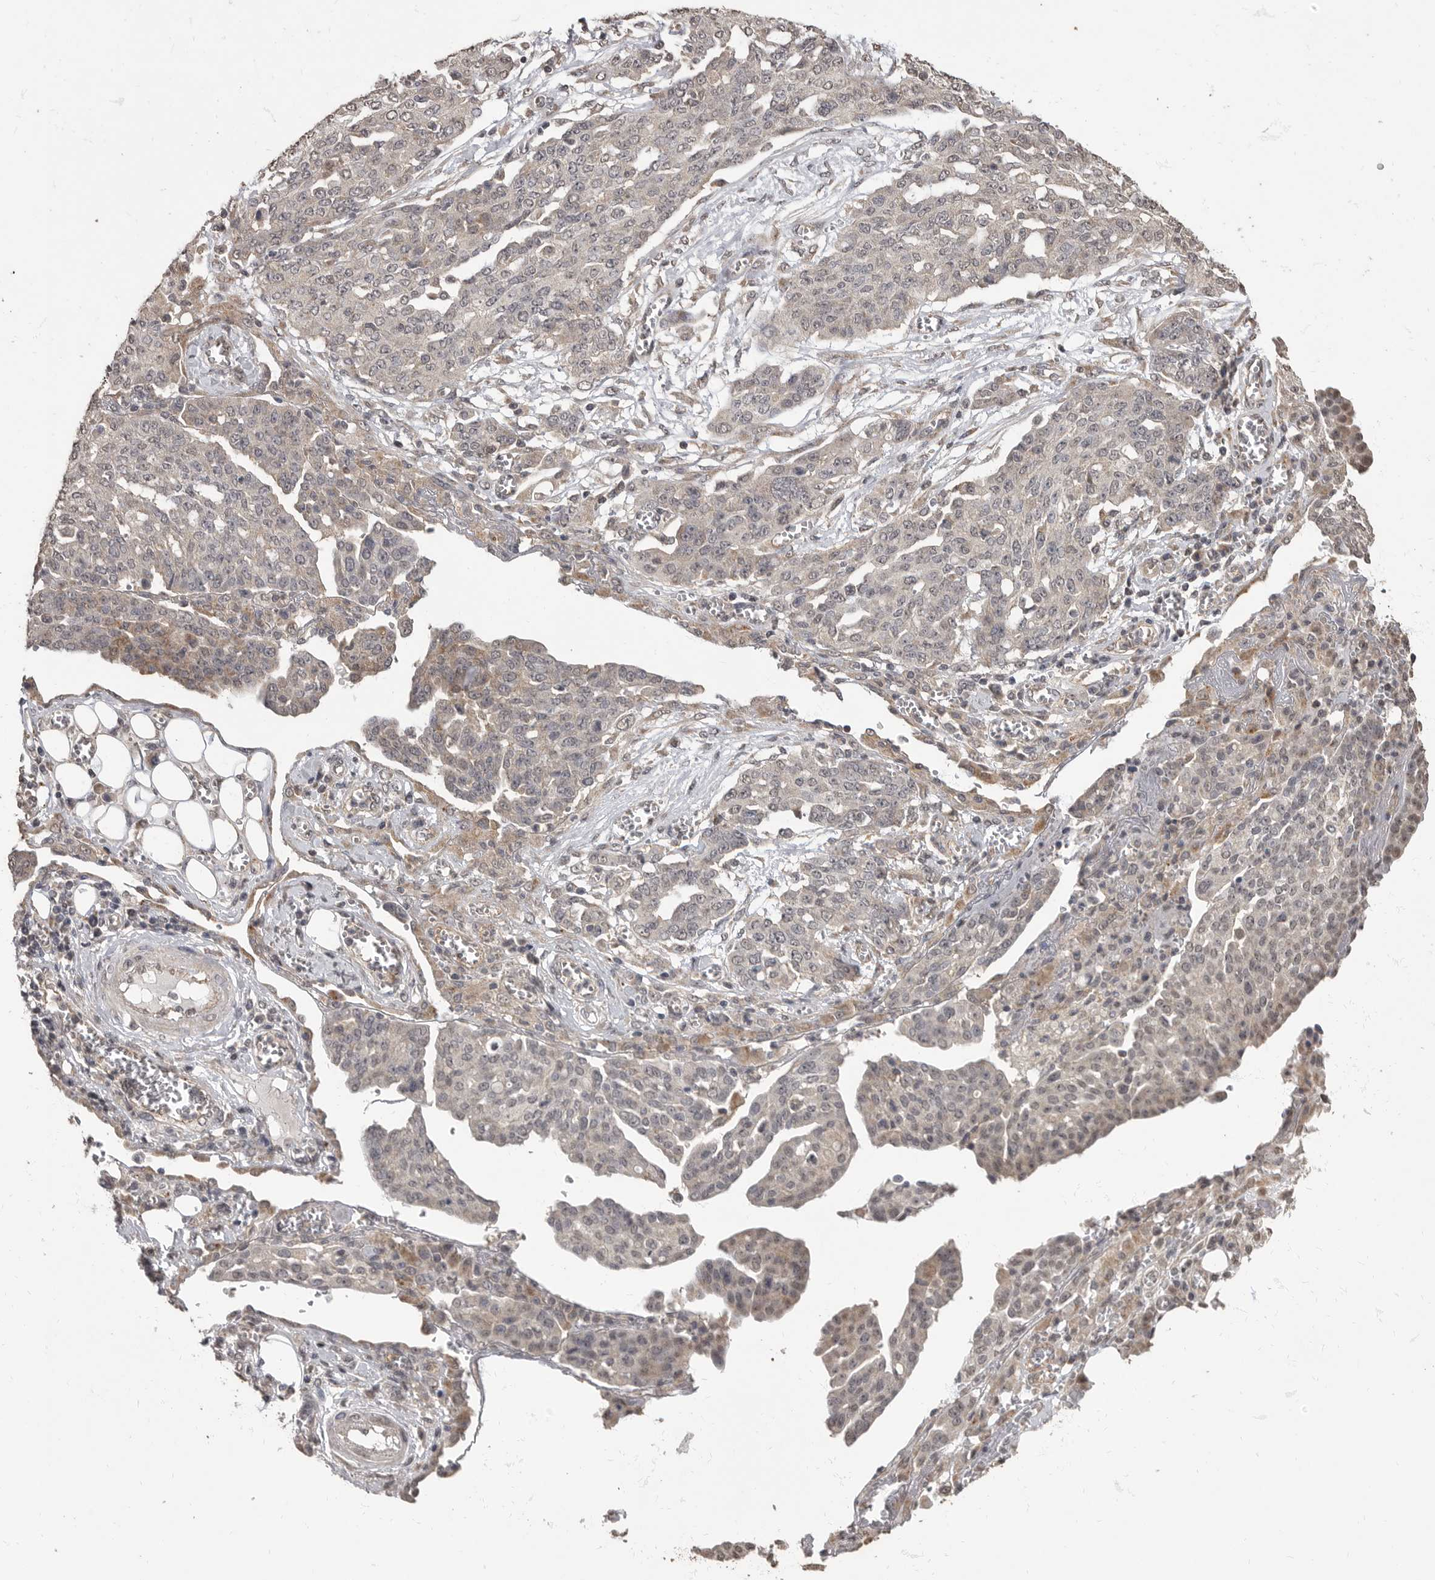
{"staining": {"intensity": "negative", "quantity": "none", "location": "none"}, "tissue": "ovarian cancer", "cell_type": "Tumor cells", "image_type": "cancer", "snomed": [{"axis": "morphology", "description": "Cystadenocarcinoma, serous, NOS"}, {"axis": "topography", "description": "Soft tissue"}, {"axis": "topography", "description": "Ovary"}], "caption": "A histopathology image of serous cystadenocarcinoma (ovarian) stained for a protein shows no brown staining in tumor cells. (Brightfield microscopy of DAB (3,3'-diaminobenzidine) IHC at high magnification).", "gene": "MAFG", "patient": {"sex": "female", "age": 57}}